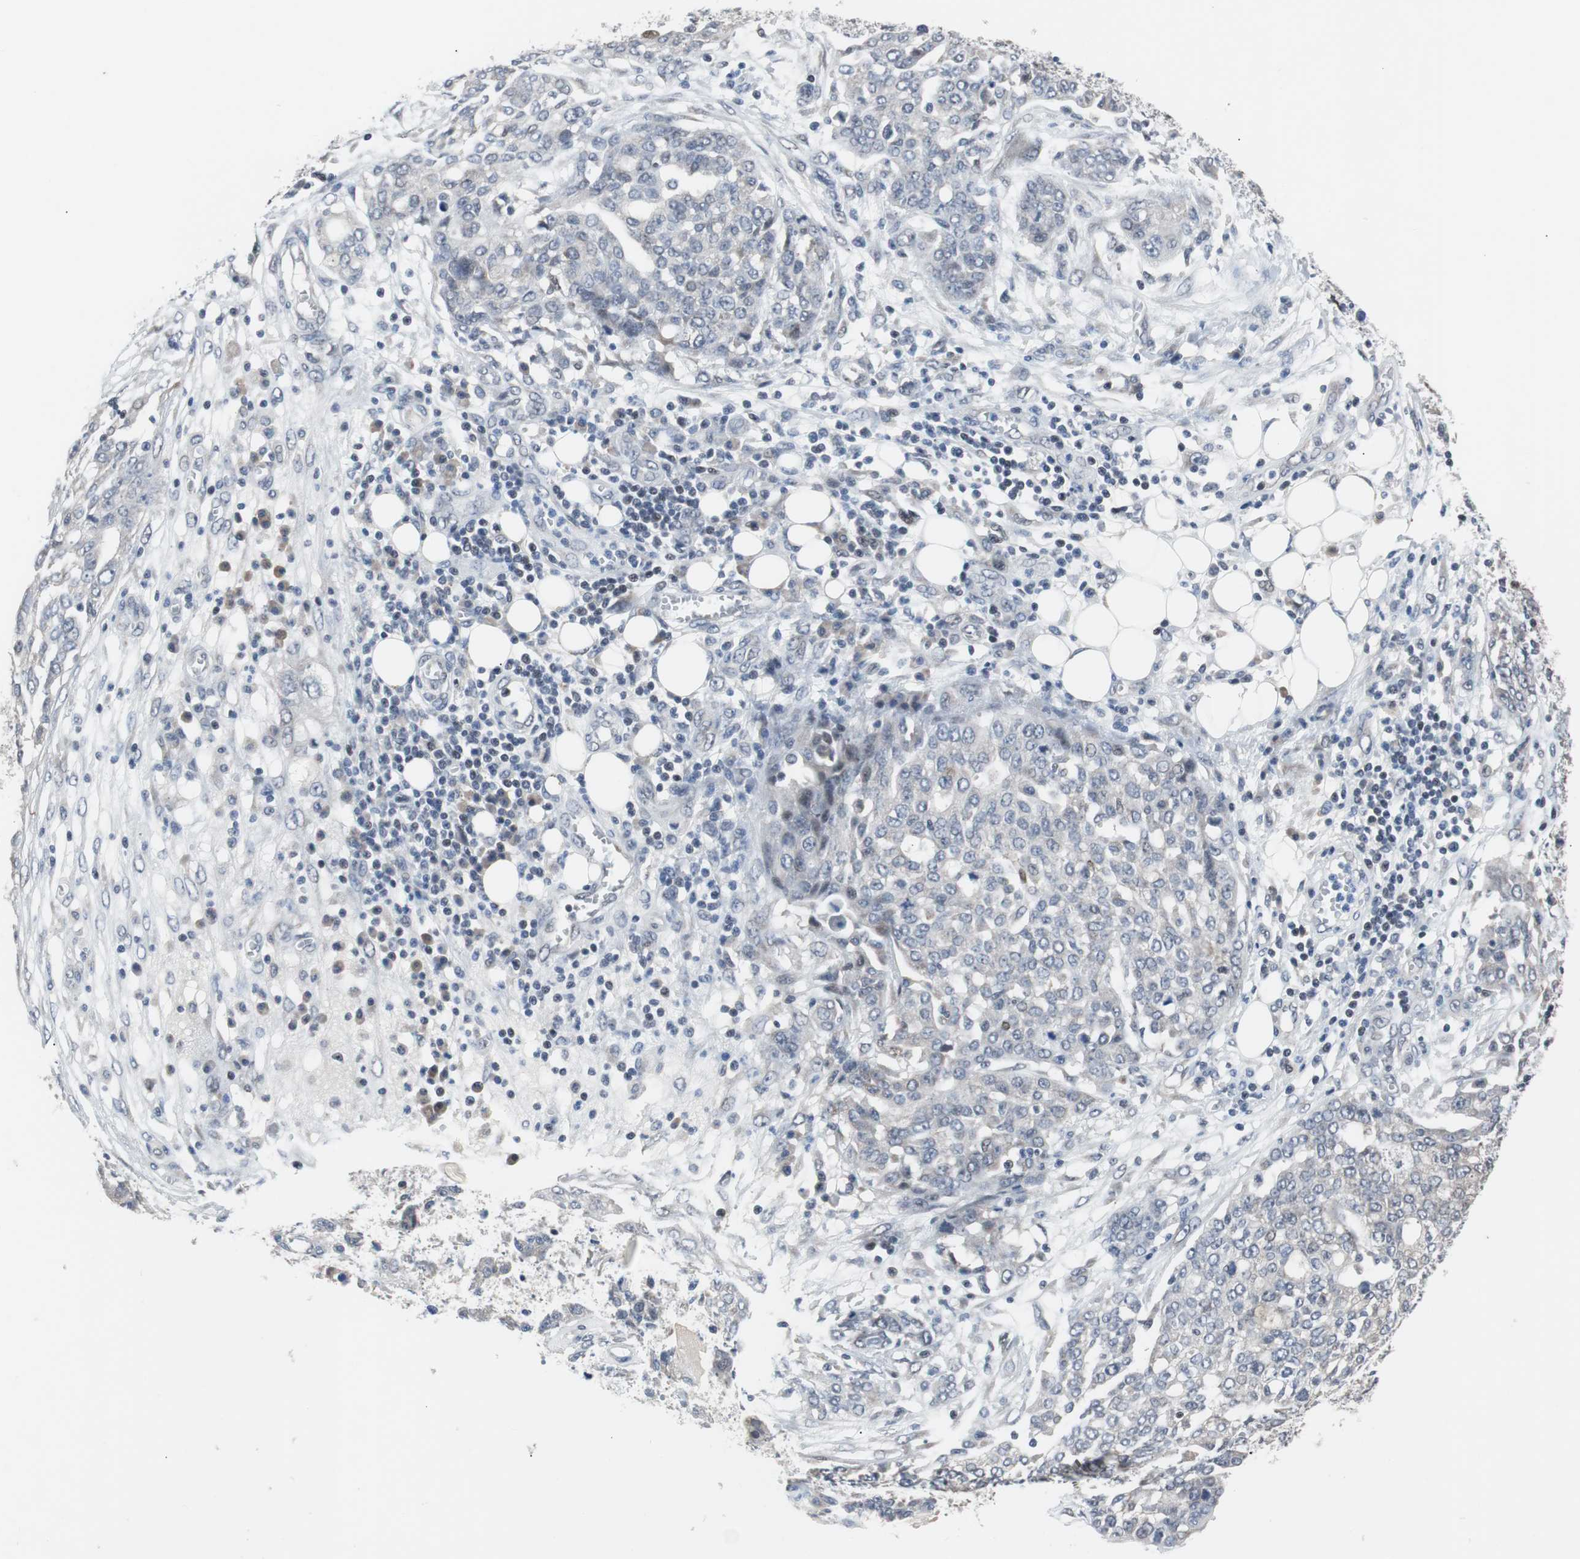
{"staining": {"intensity": "weak", "quantity": "<25%", "location": "nuclear"}, "tissue": "ovarian cancer", "cell_type": "Tumor cells", "image_type": "cancer", "snomed": [{"axis": "morphology", "description": "Cystadenocarcinoma, serous, NOS"}, {"axis": "topography", "description": "Soft tissue"}, {"axis": "topography", "description": "Ovary"}], "caption": "A micrograph of human ovarian cancer is negative for staining in tumor cells.", "gene": "TP63", "patient": {"sex": "female", "age": 57}}